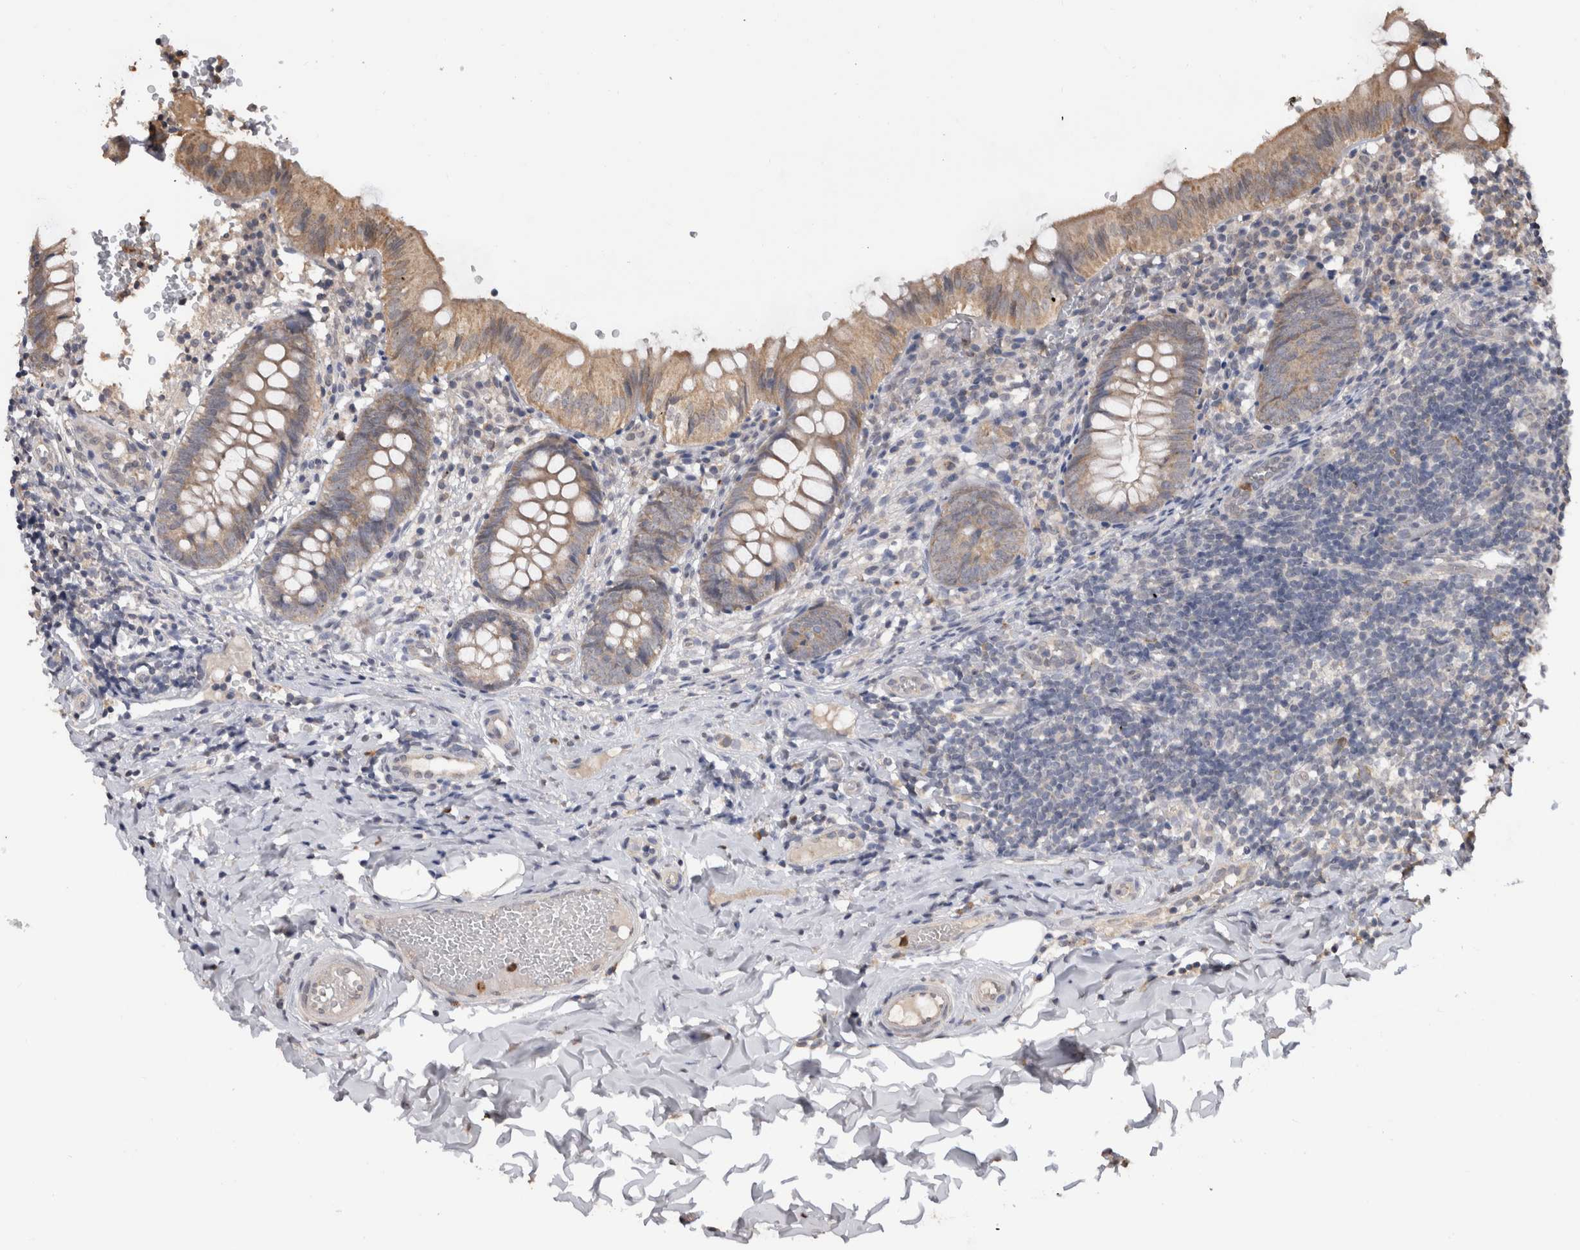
{"staining": {"intensity": "weak", "quantity": "25%-75%", "location": "cytoplasmic/membranous"}, "tissue": "appendix", "cell_type": "Glandular cells", "image_type": "normal", "snomed": [{"axis": "morphology", "description": "Normal tissue, NOS"}, {"axis": "topography", "description": "Appendix"}], "caption": "Immunohistochemical staining of unremarkable appendix exhibits weak cytoplasmic/membranous protein staining in approximately 25%-75% of glandular cells. The staining was performed using DAB, with brown indicating positive protein expression. Nuclei are stained blue with hematoxylin.", "gene": "PAK4", "patient": {"sex": "male", "age": 8}}